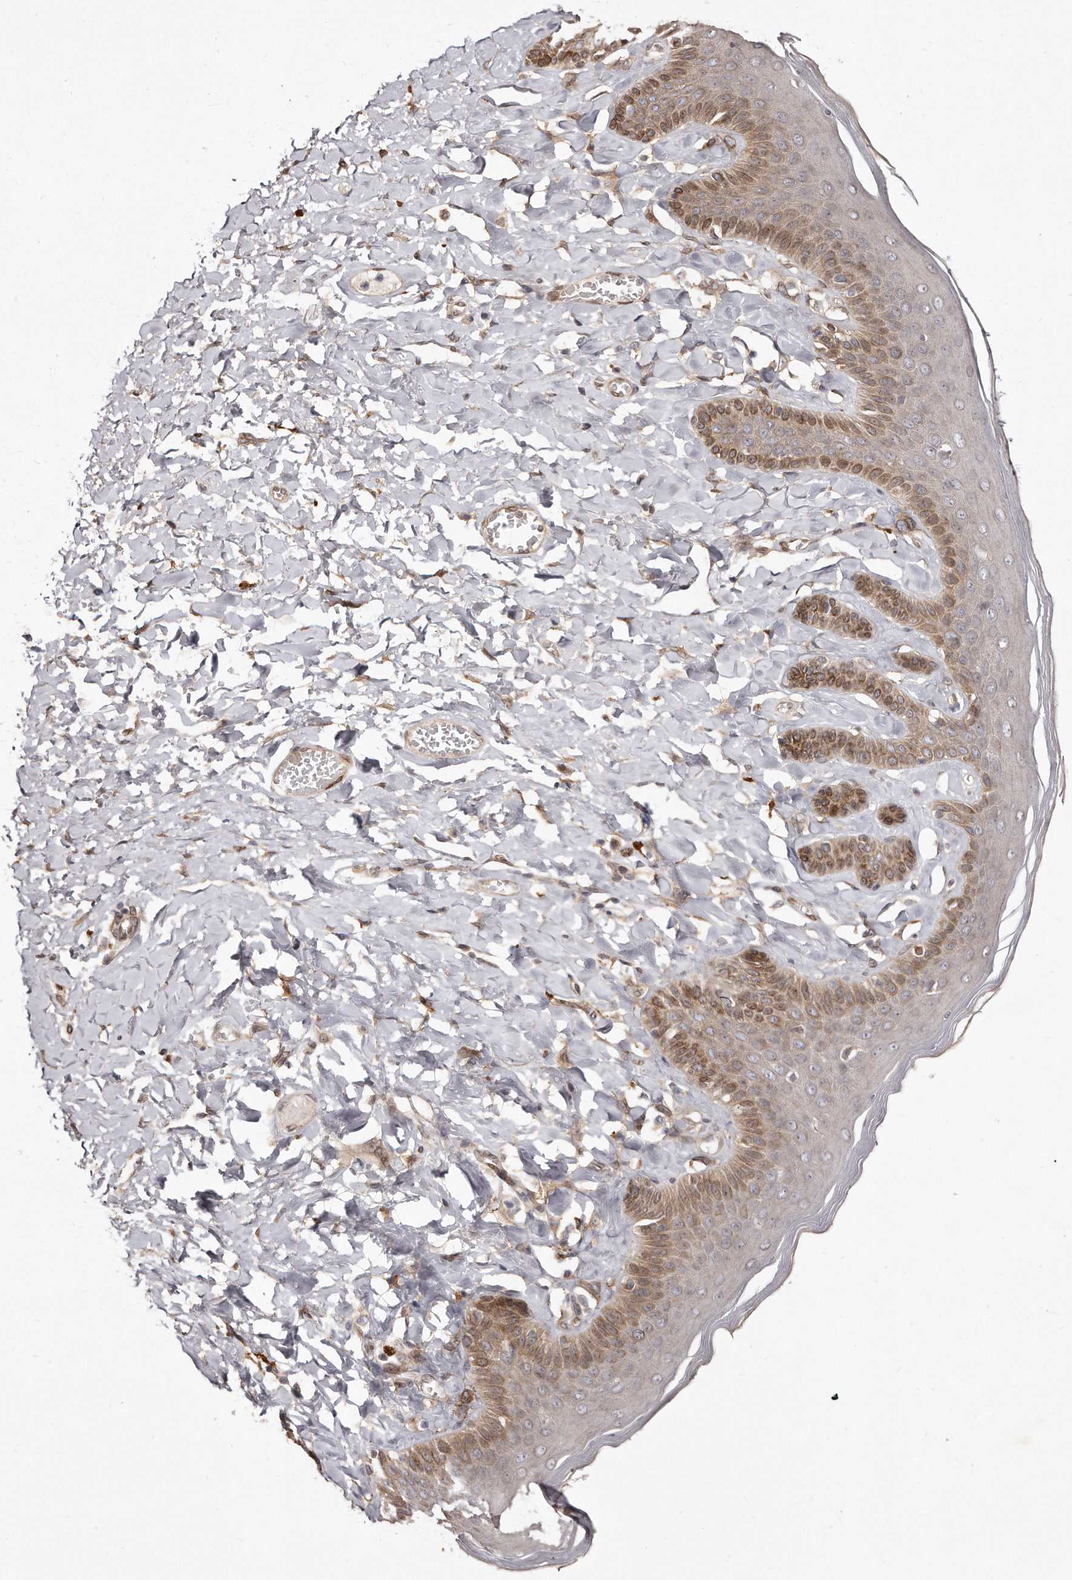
{"staining": {"intensity": "moderate", "quantity": "25%-75%", "location": "cytoplasmic/membranous,nuclear"}, "tissue": "skin", "cell_type": "Epidermal cells", "image_type": "normal", "snomed": [{"axis": "morphology", "description": "Normal tissue, NOS"}, {"axis": "topography", "description": "Anal"}], "caption": "Approximately 25%-75% of epidermal cells in benign human skin display moderate cytoplasmic/membranous,nuclear protein positivity as visualized by brown immunohistochemical staining.", "gene": "HASPIN", "patient": {"sex": "male", "age": 69}}